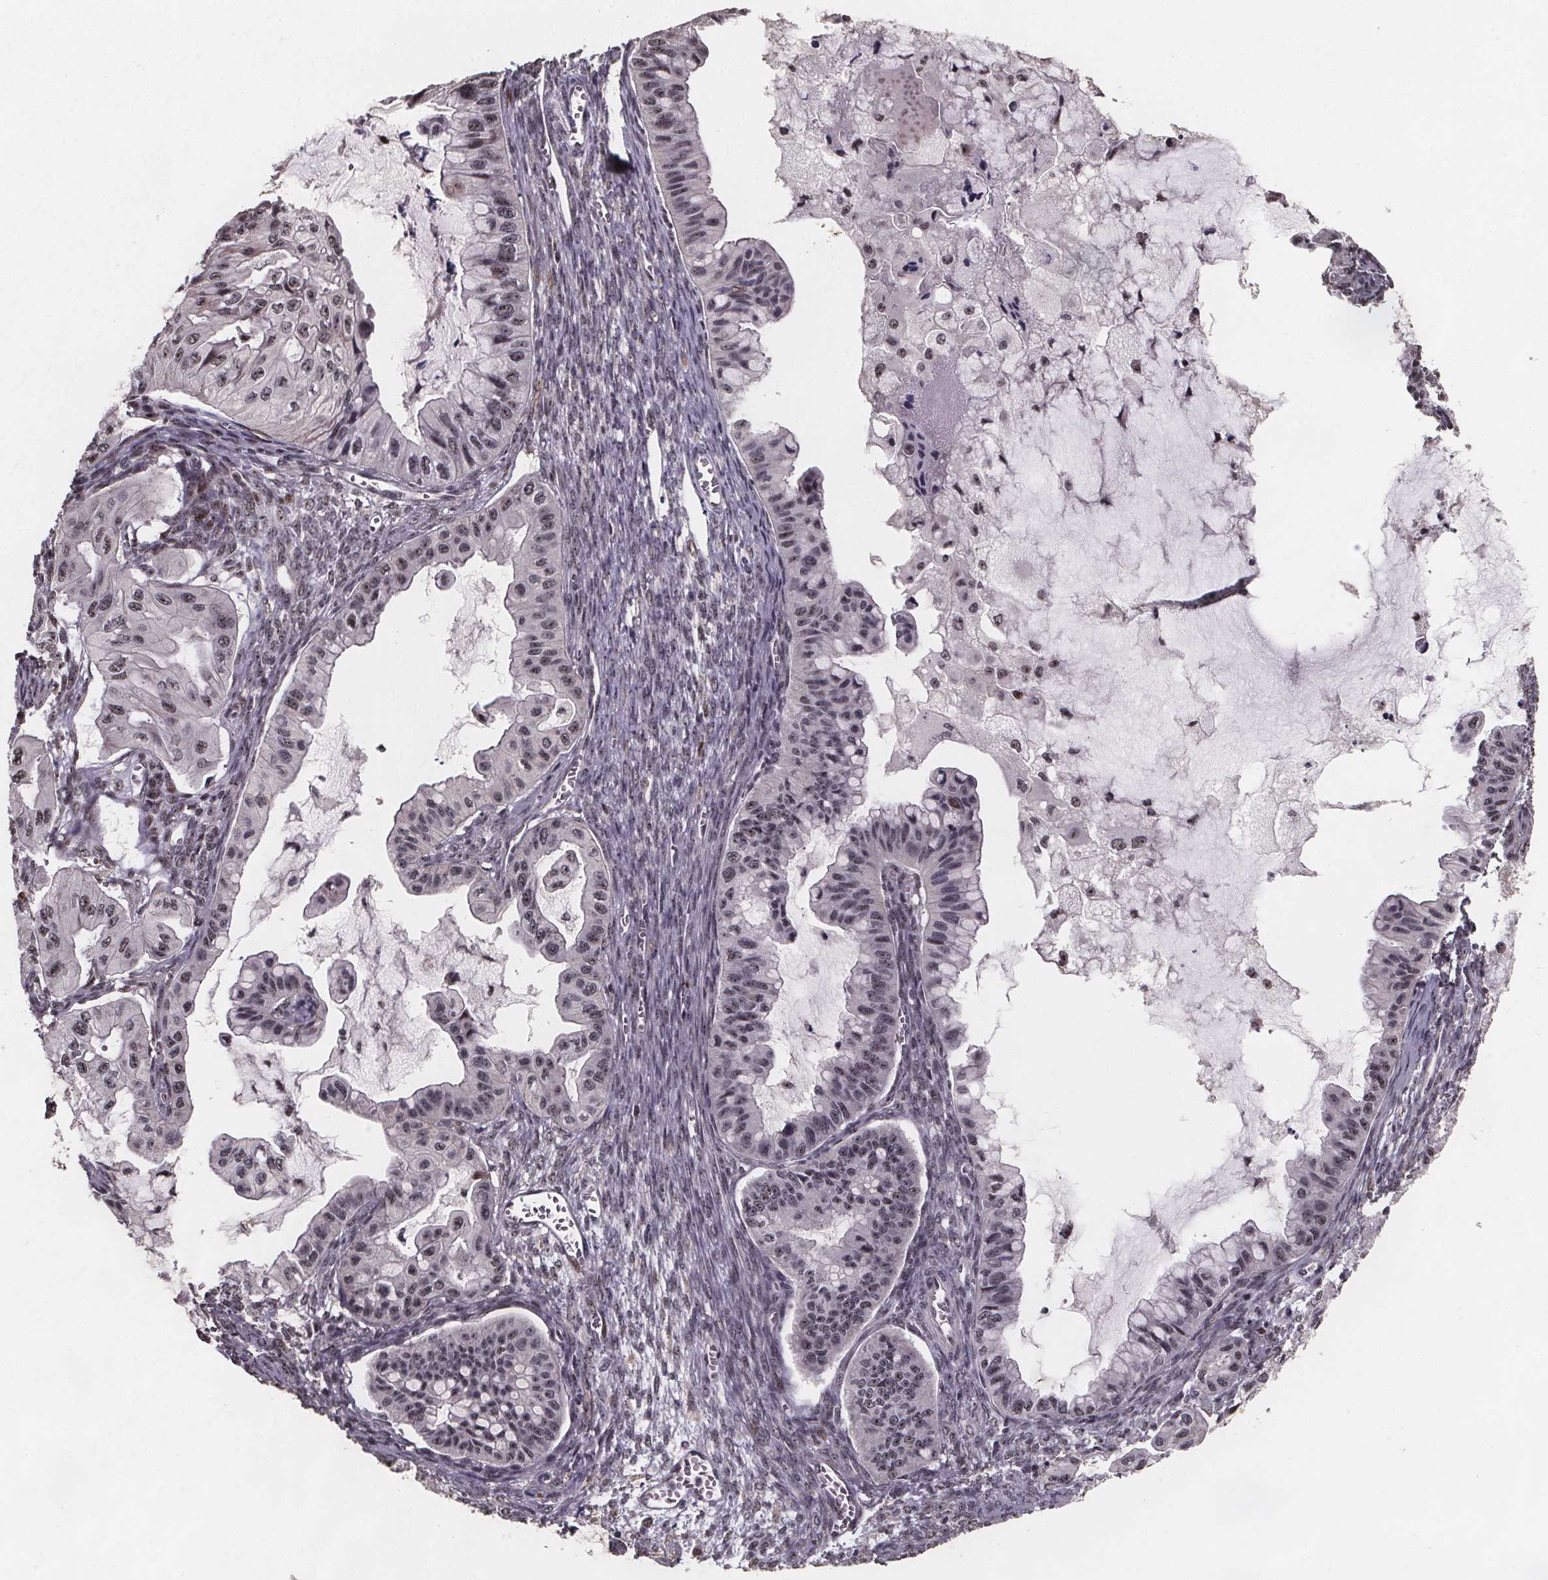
{"staining": {"intensity": "weak", "quantity": "<25%", "location": "nuclear"}, "tissue": "ovarian cancer", "cell_type": "Tumor cells", "image_type": "cancer", "snomed": [{"axis": "morphology", "description": "Cystadenocarcinoma, mucinous, NOS"}, {"axis": "topography", "description": "Ovary"}], "caption": "Immunohistochemistry of ovarian mucinous cystadenocarcinoma shows no staining in tumor cells.", "gene": "U2SURP", "patient": {"sex": "female", "age": 72}}